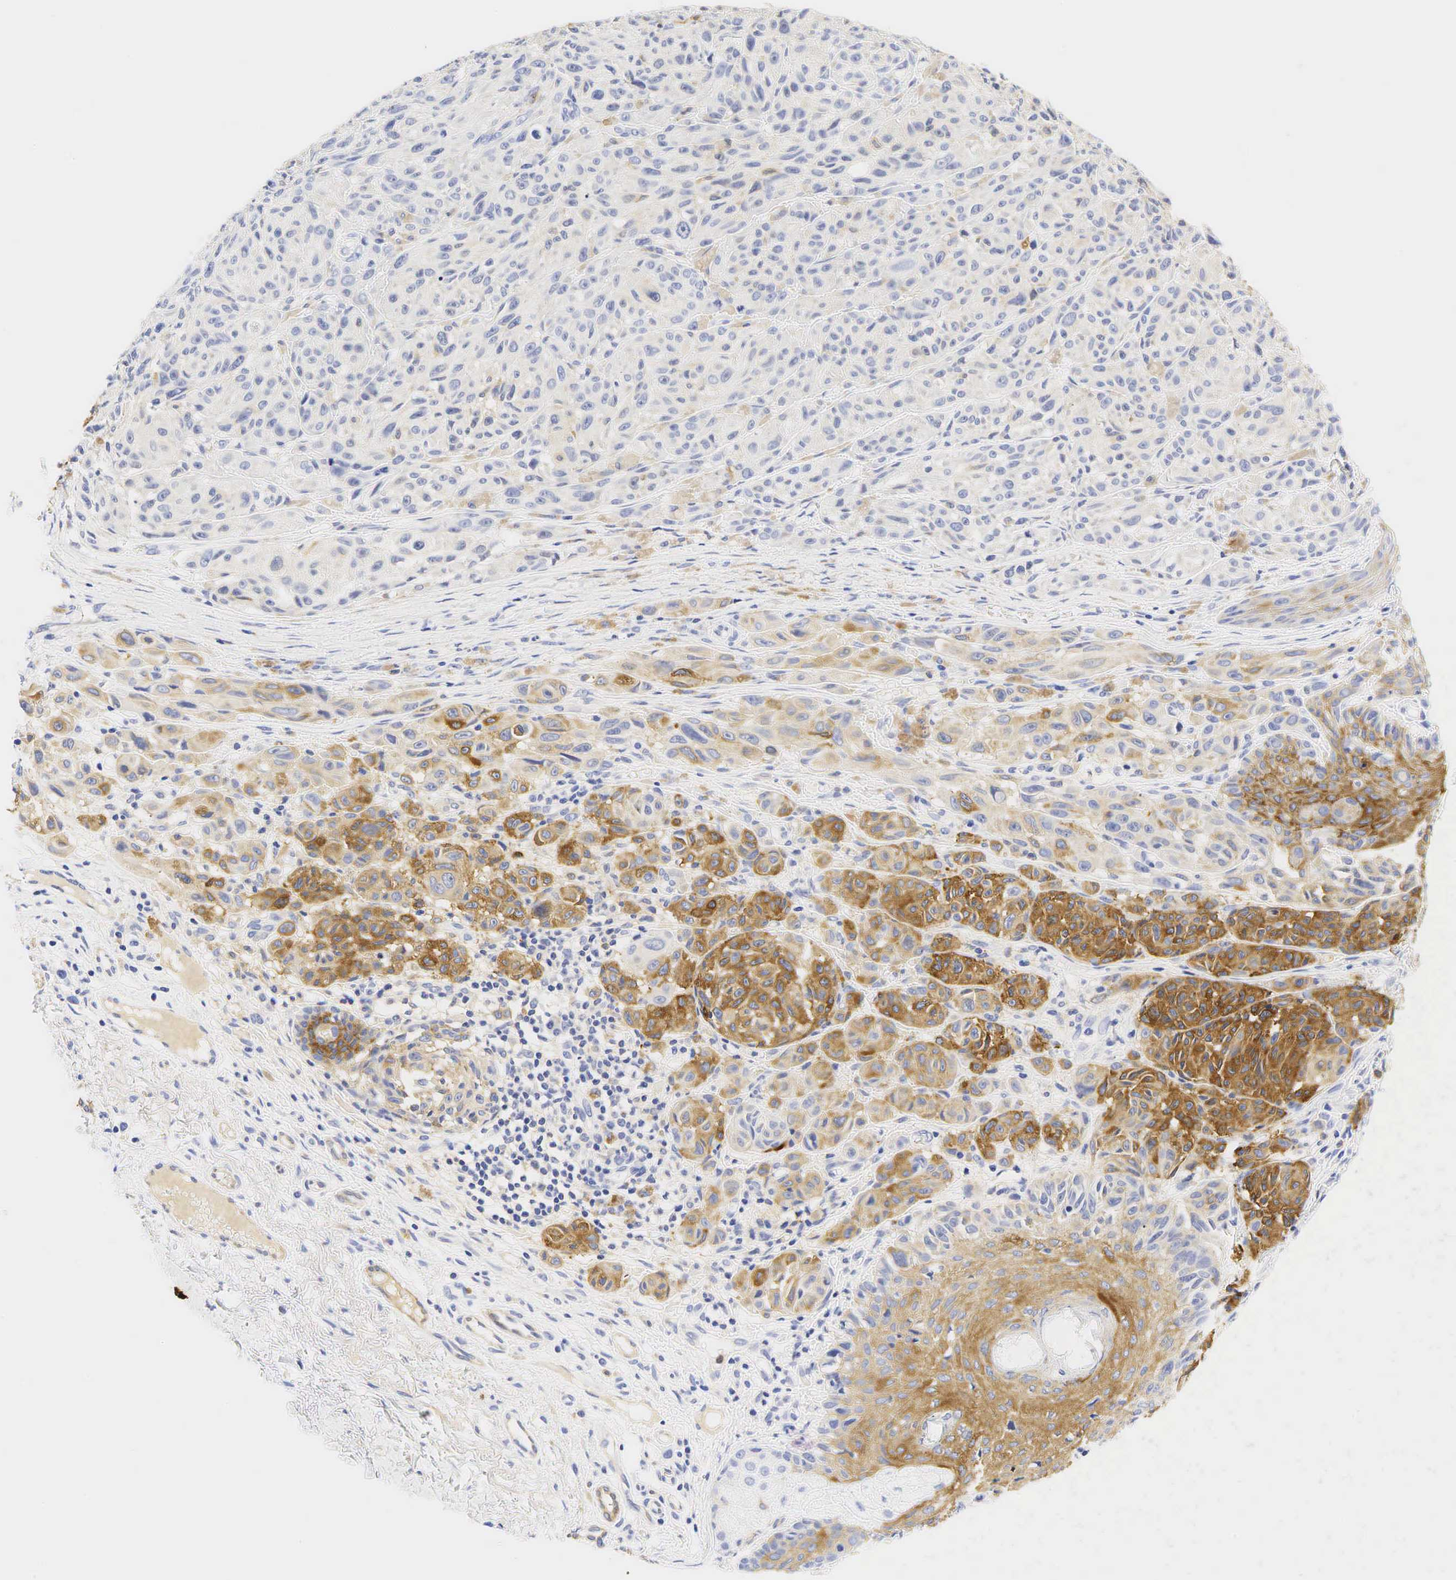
{"staining": {"intensity": "moderate", "quantity": "25%-75%", "location": "cytoplasmic/membranous"}, "tissue": "melanoma", "cell_type": "Tumor cells", "image_type": "cancer", "snomed": [{"axis": "morphology", "description": "Malignant melanoma, NOS"}, {"axis": "topography", "description": "Skin"}], "caption": "Immunohistochemistry photomicrograph of melanoma stained for a protein (brown), which demonstrates medium levels of moderate cytoplasmic/membranous expression in approximately 25%-75% of tumor cells.", "gene": "TNFRSF8", "patient": {"sex": "male", "age": 70}}